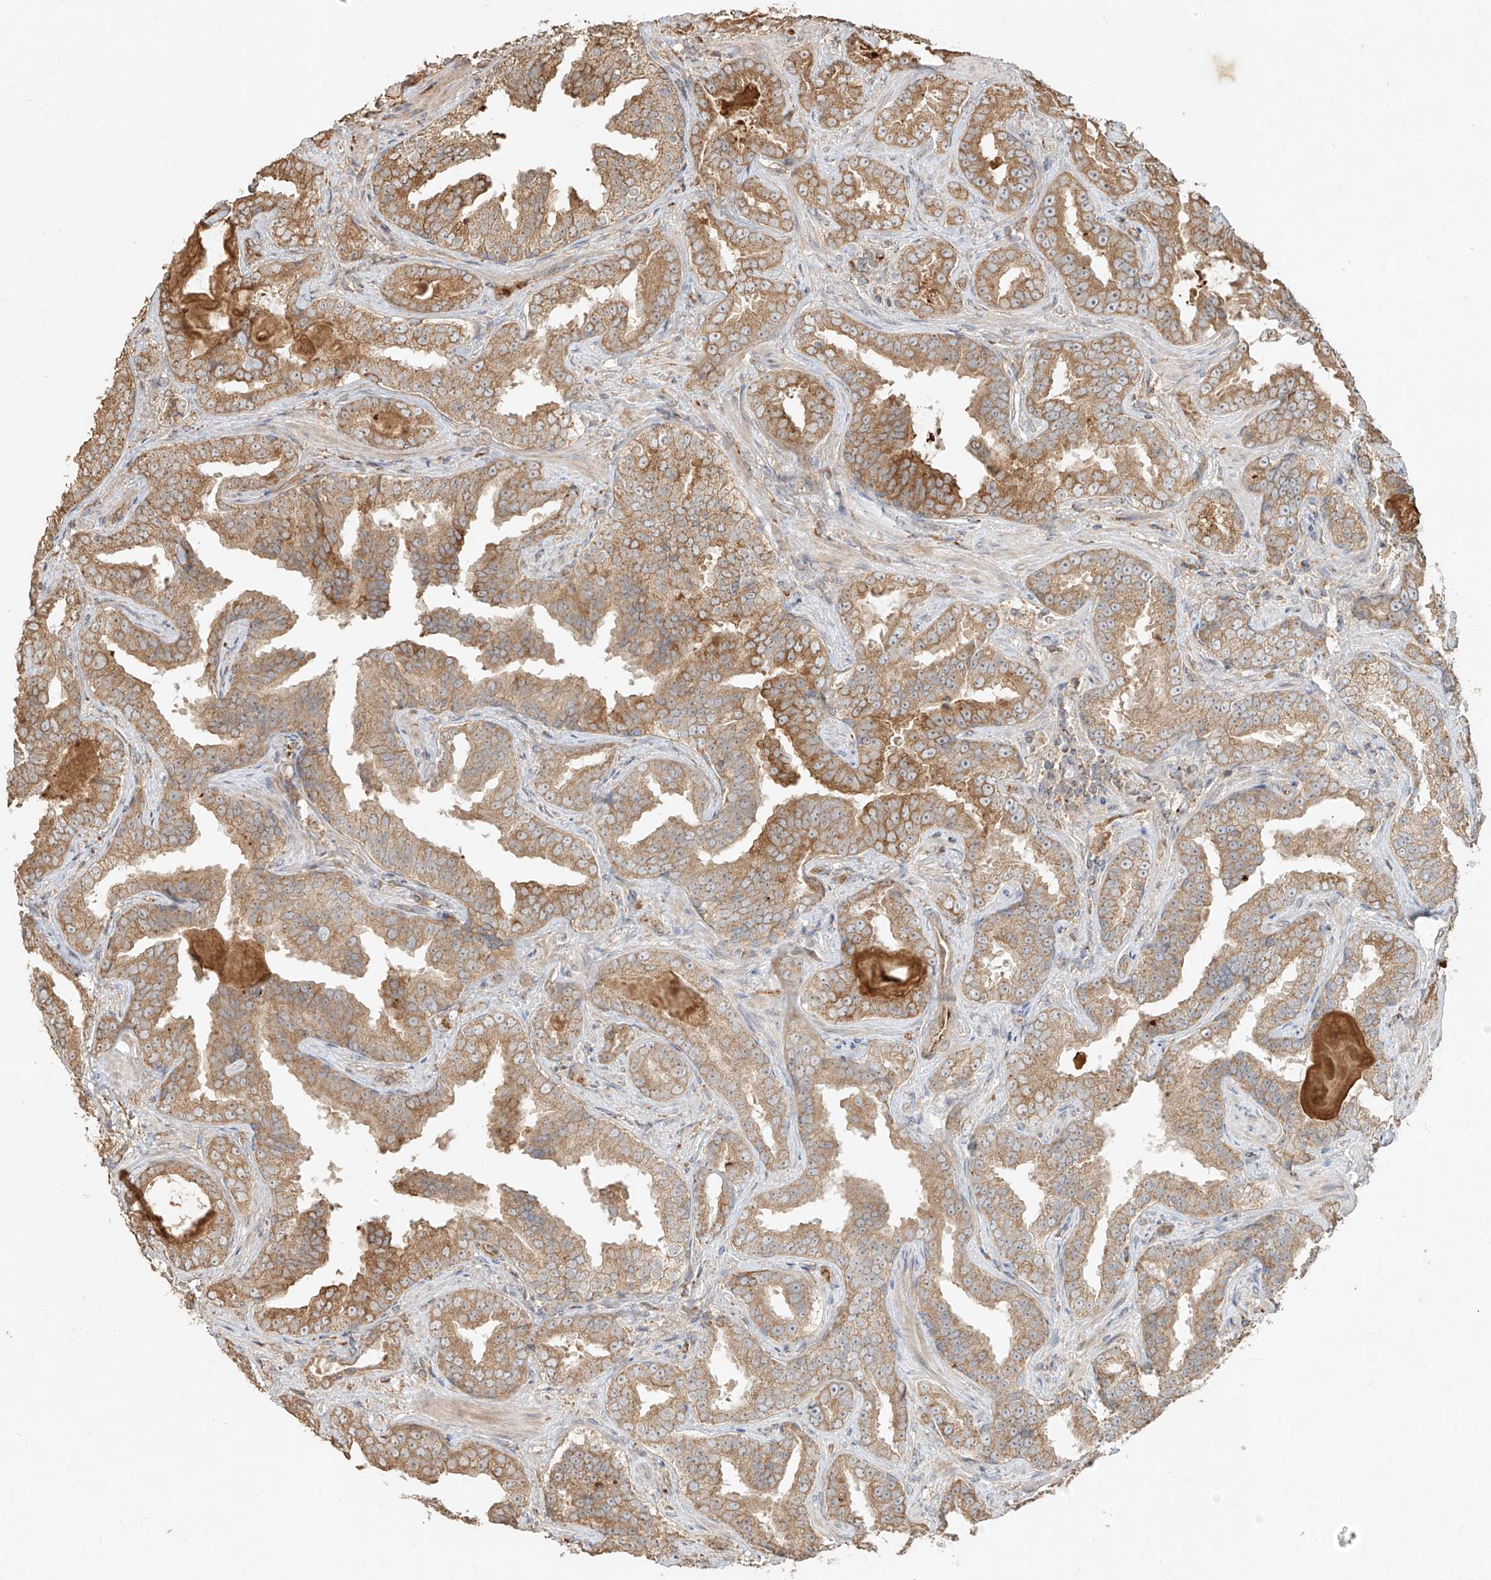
{"staining": {"intensity": "moderate", "quantity": ">75%", "location": "cytoplasmic/membranous"}, "tissue": "prostate cancer", "cell_type": "Tumor cells", "image_type": "cancer", "snomed": [{"axis": "morphology", "description": "Adenocarcinoma, Low grade"}, {"axis": "topography", "description": "Prostate"}], "caption": "Immunohistochemistry image of adenocarcinoma (low-grade) (prostate) stained for a protein (brown), which displays medium levels of moderate cytoplasmic/membranous staining in about >75% of tumor cells.", "gene": "EFNB1", "patient": {"sex": "male", "age": 60}}